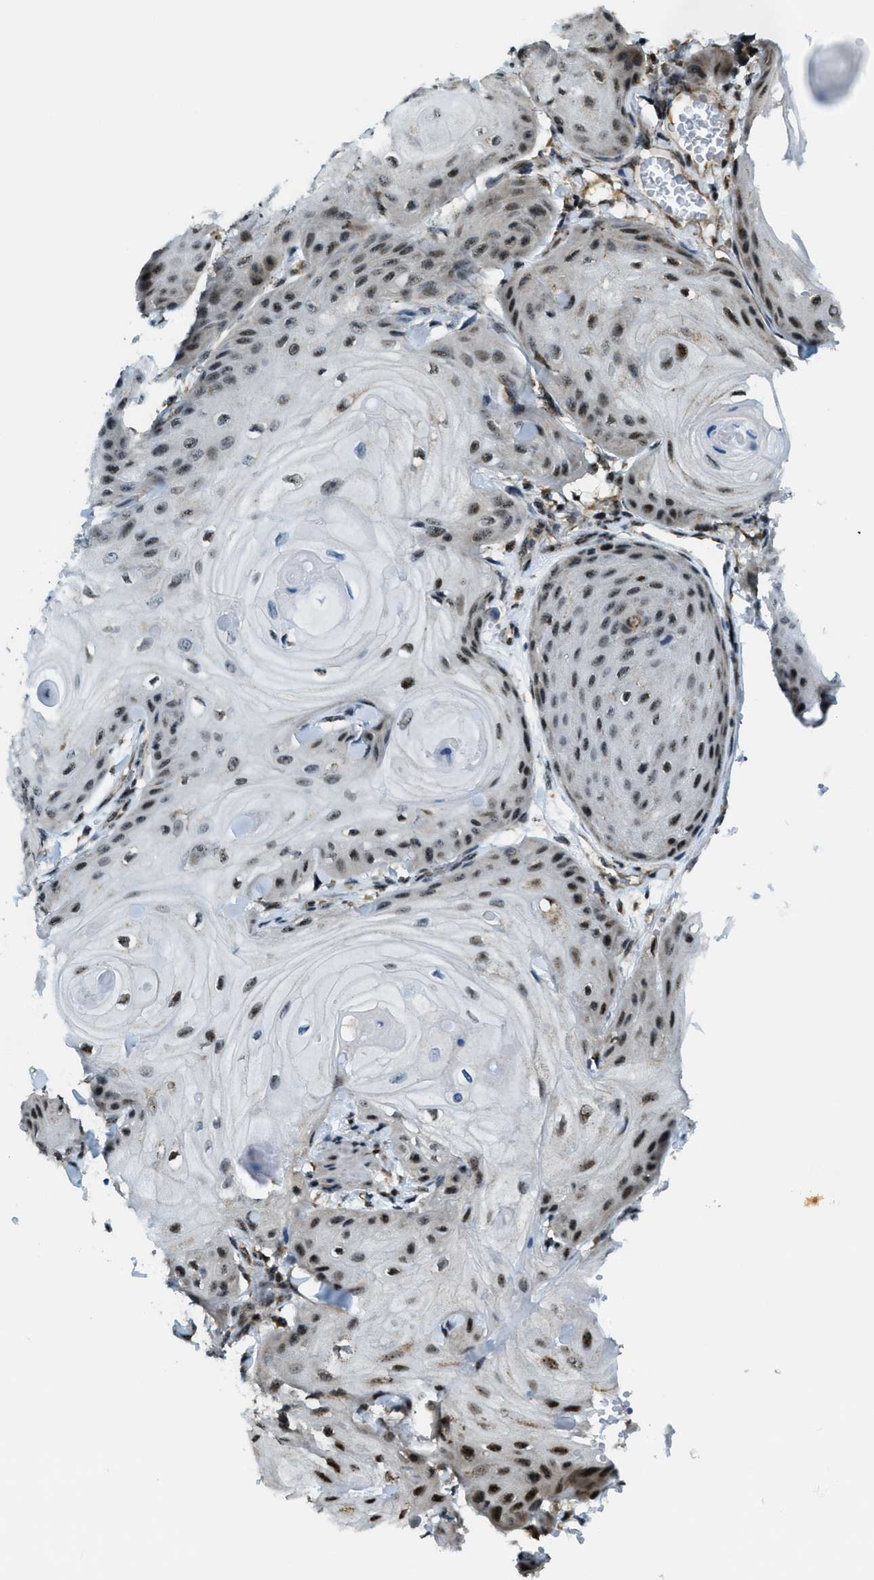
{"staining": {"intensity": "moderate", "quantity": "25%-75%", "location": "cytoplasmic/membranous"}, "tissue": "skin cancer", "cell_type": "Tumor cells", "image_type": "cancer", "snomed": [{"axis": "morphology", "description": "Squamous cell carcinoma, NOS"}, {"axis": "topography", "description": "Skin"}], "caption": "This image demonstrates IHC staining of squamous cell carcinoma (skin), with medium moderate cytoplasmic/membranous staining in approximately 25%-75% of tumor cells.", "gene": "SP100", "patient": {"sex": "male", "age": 74}}